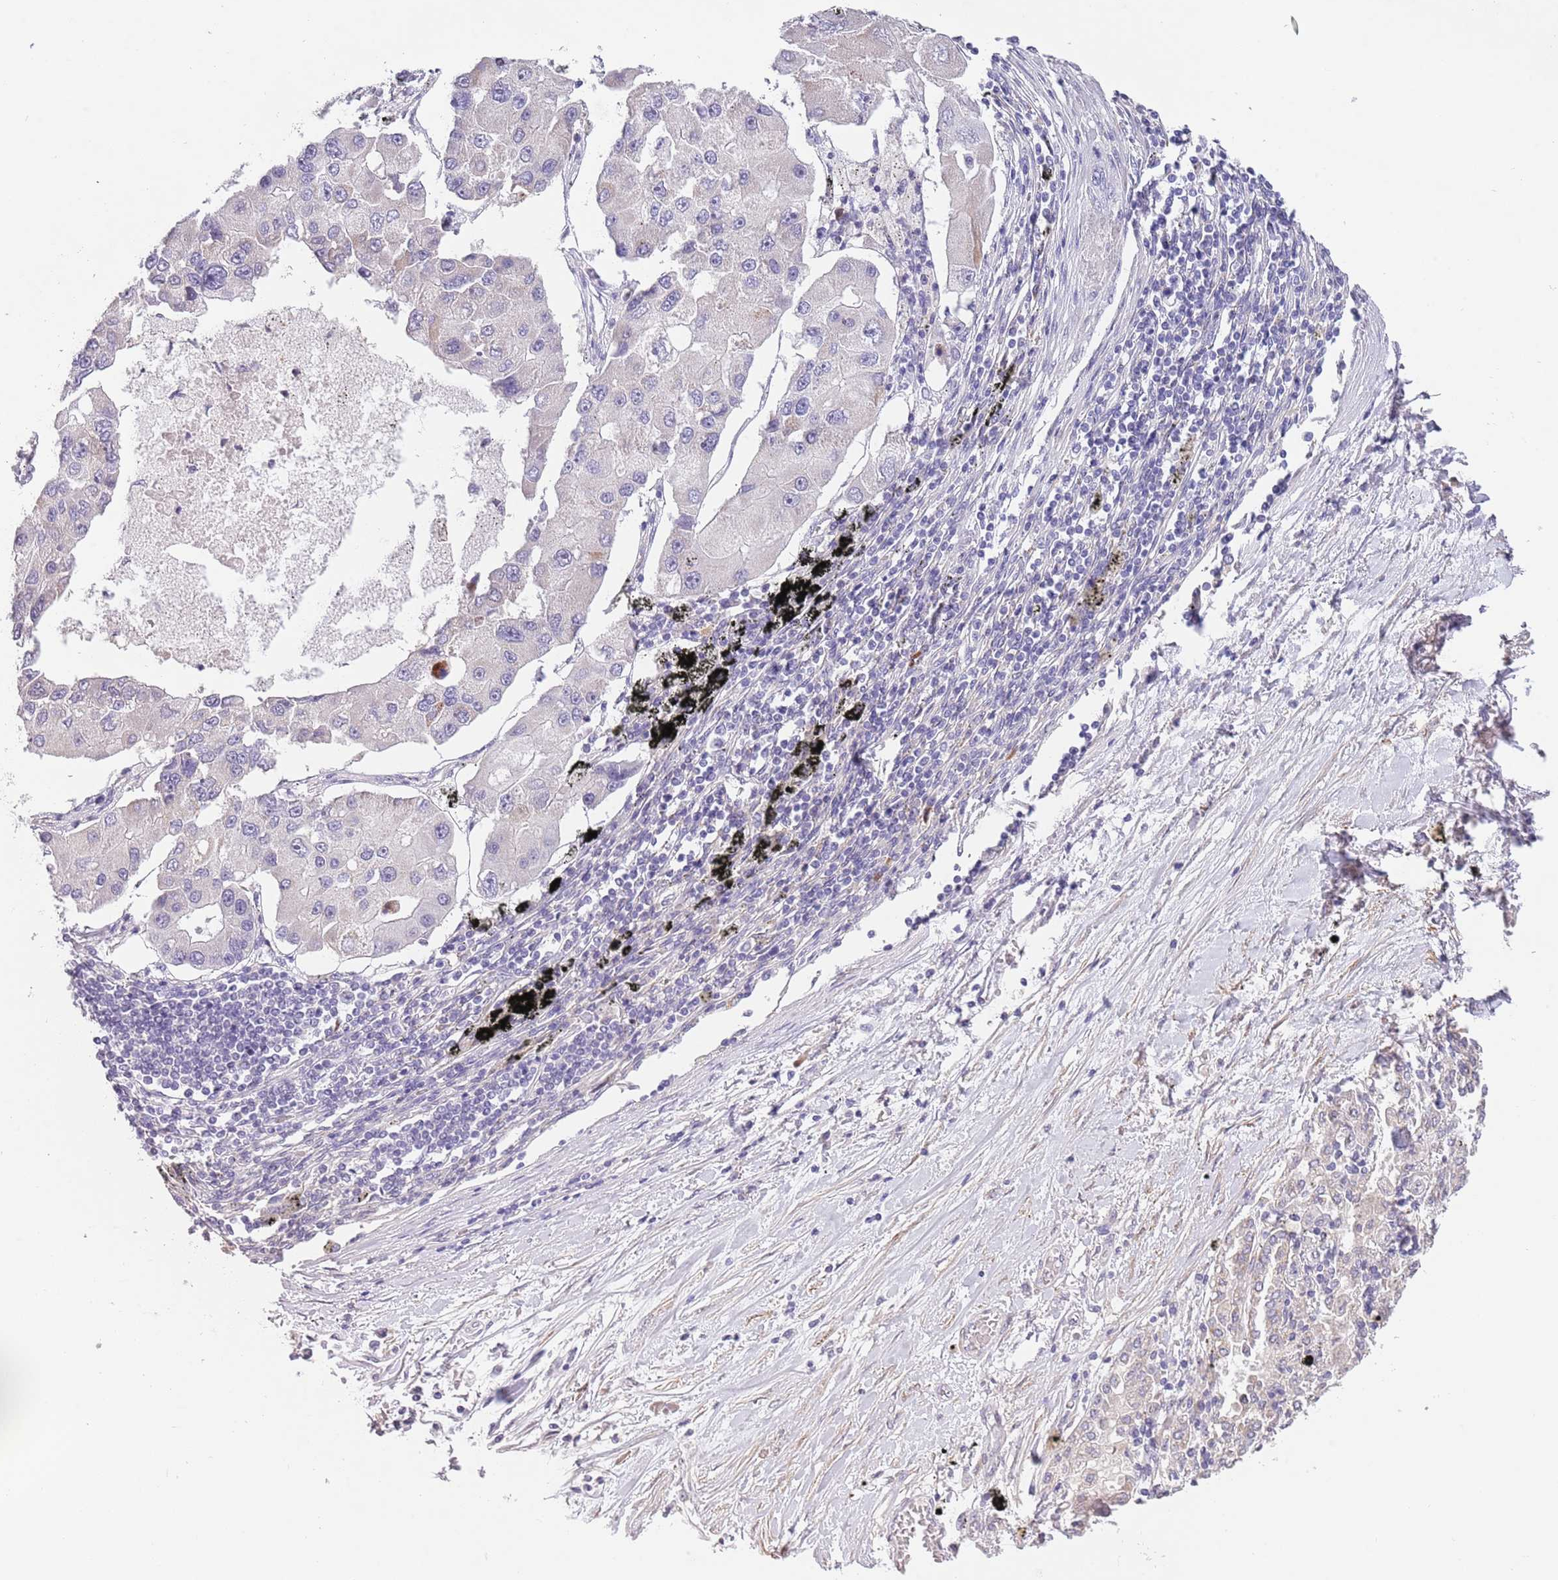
{"staining": {"intensity": "negative", "quantity": "none", "location": "none"}, "tissue": "lung cancer", "cell_type": "Tumor cells", "image_type": "cancer", "snomed": [{"axis": "morphology", "description": "Adenocarcinoma, NOS"}, {"axis": "topography", "description": "Lung"}], "caption": "Histopathology image shows no significant protein expression in tumor cells of lung adenocarcinoma. Nuclei are stained in blue.", "gene": "ZNF658", "patient": {"sex": "female", "age": 54}}